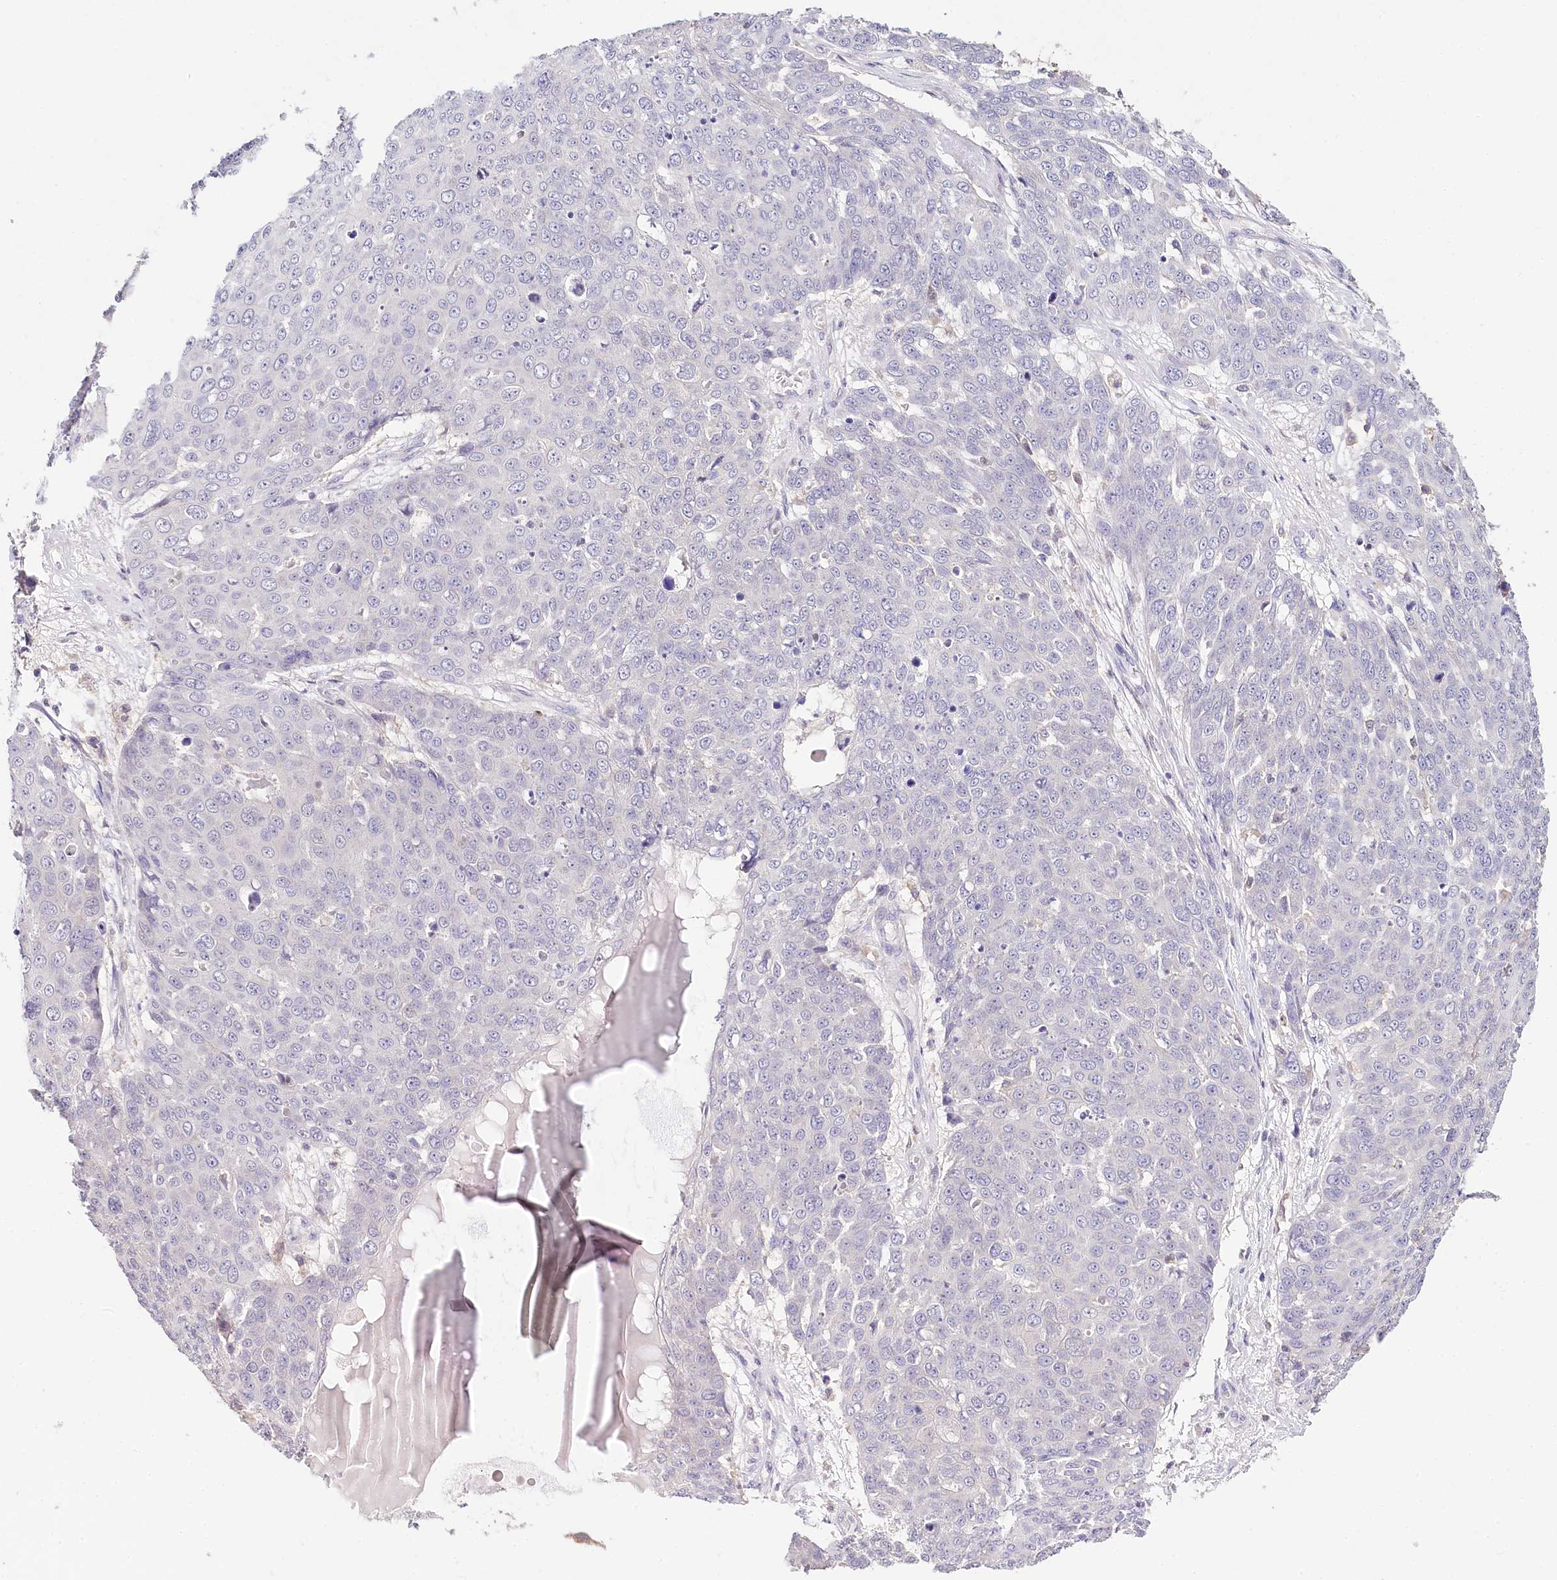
{"staining": {"intensity": "negative", "quantity": "none", "location": "none"}, "tissue": "skin cancer", "cell_type": "Tumor cells", "image_type": "cancer", "snomed": [{"axis": "morphology", "description": "Squamous cell carcinoma, NOS"}, {"axis": "topography", "description": "Skin"}], "caption": "Image shows no significant protein staining in tumor cells of skin cancer (squamous cell carcinoma).", "gene": "DAPK1", "patient": {"sex": "male", "age": 71}}